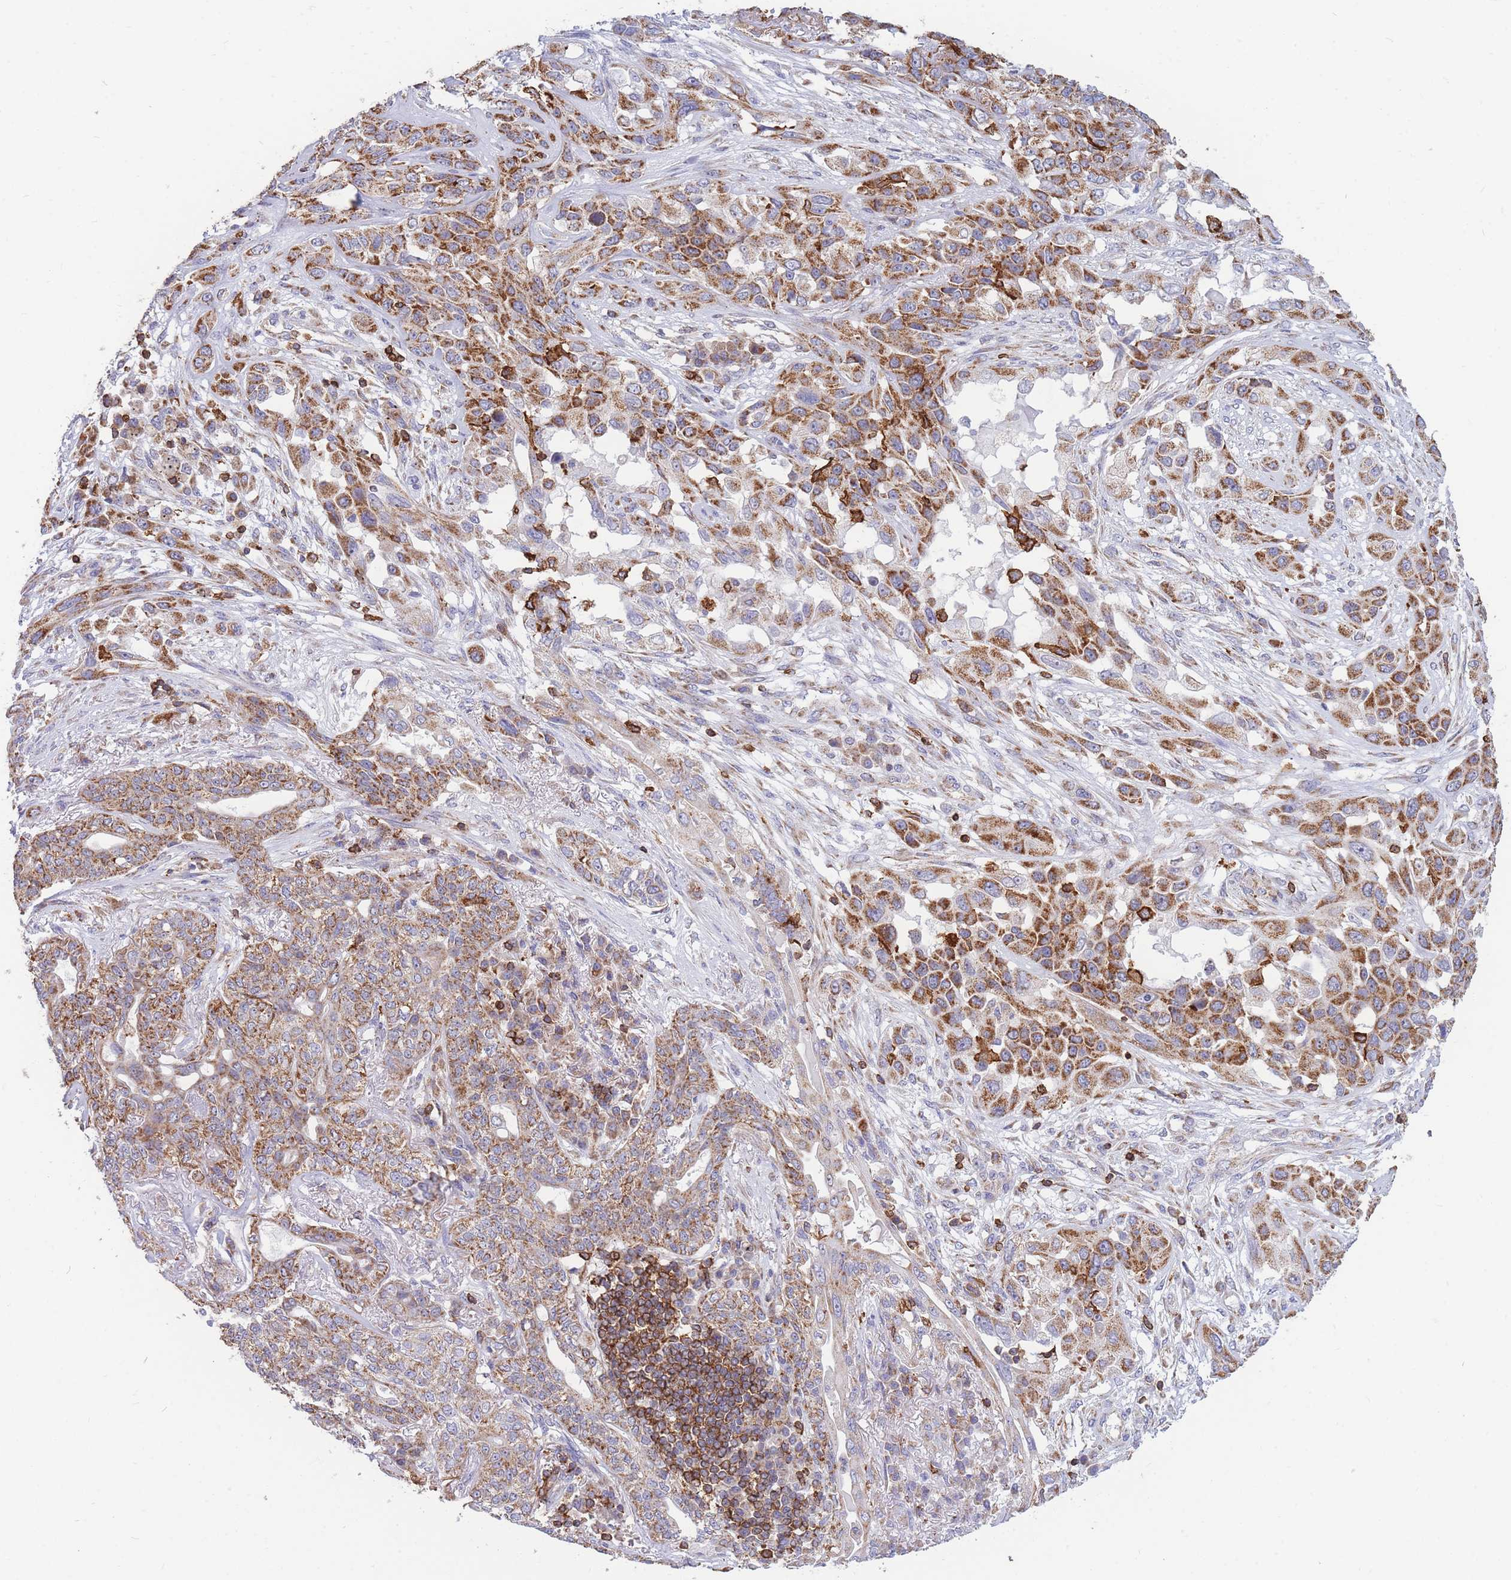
{"staining": {"intensity": "moderate", "quantity": ">75%", "location": "cytoplasmic/membranous"}, "tissue": "lung cancer", "cell_type": "Tumor cells", "image_type": "cancer", "snomed": [{"axis": "morphology", "description": "Squamous cell carcinoma, NOS"}, {"axis": "topography", "description": "Lung"}], "caption": "Moderate cytoplasmic/membranous expression is identified in about >75% of tumor cells in lung cancer. The staining was performed using DAB (3,3'-diaminobenzidine) to visualize the protein expression in brown, while the nuclei were stained in blue with hematoxylin (Magnification: 20x).", "gene": "MRPL54", "patient": {"sex": "female", "age": 70}}